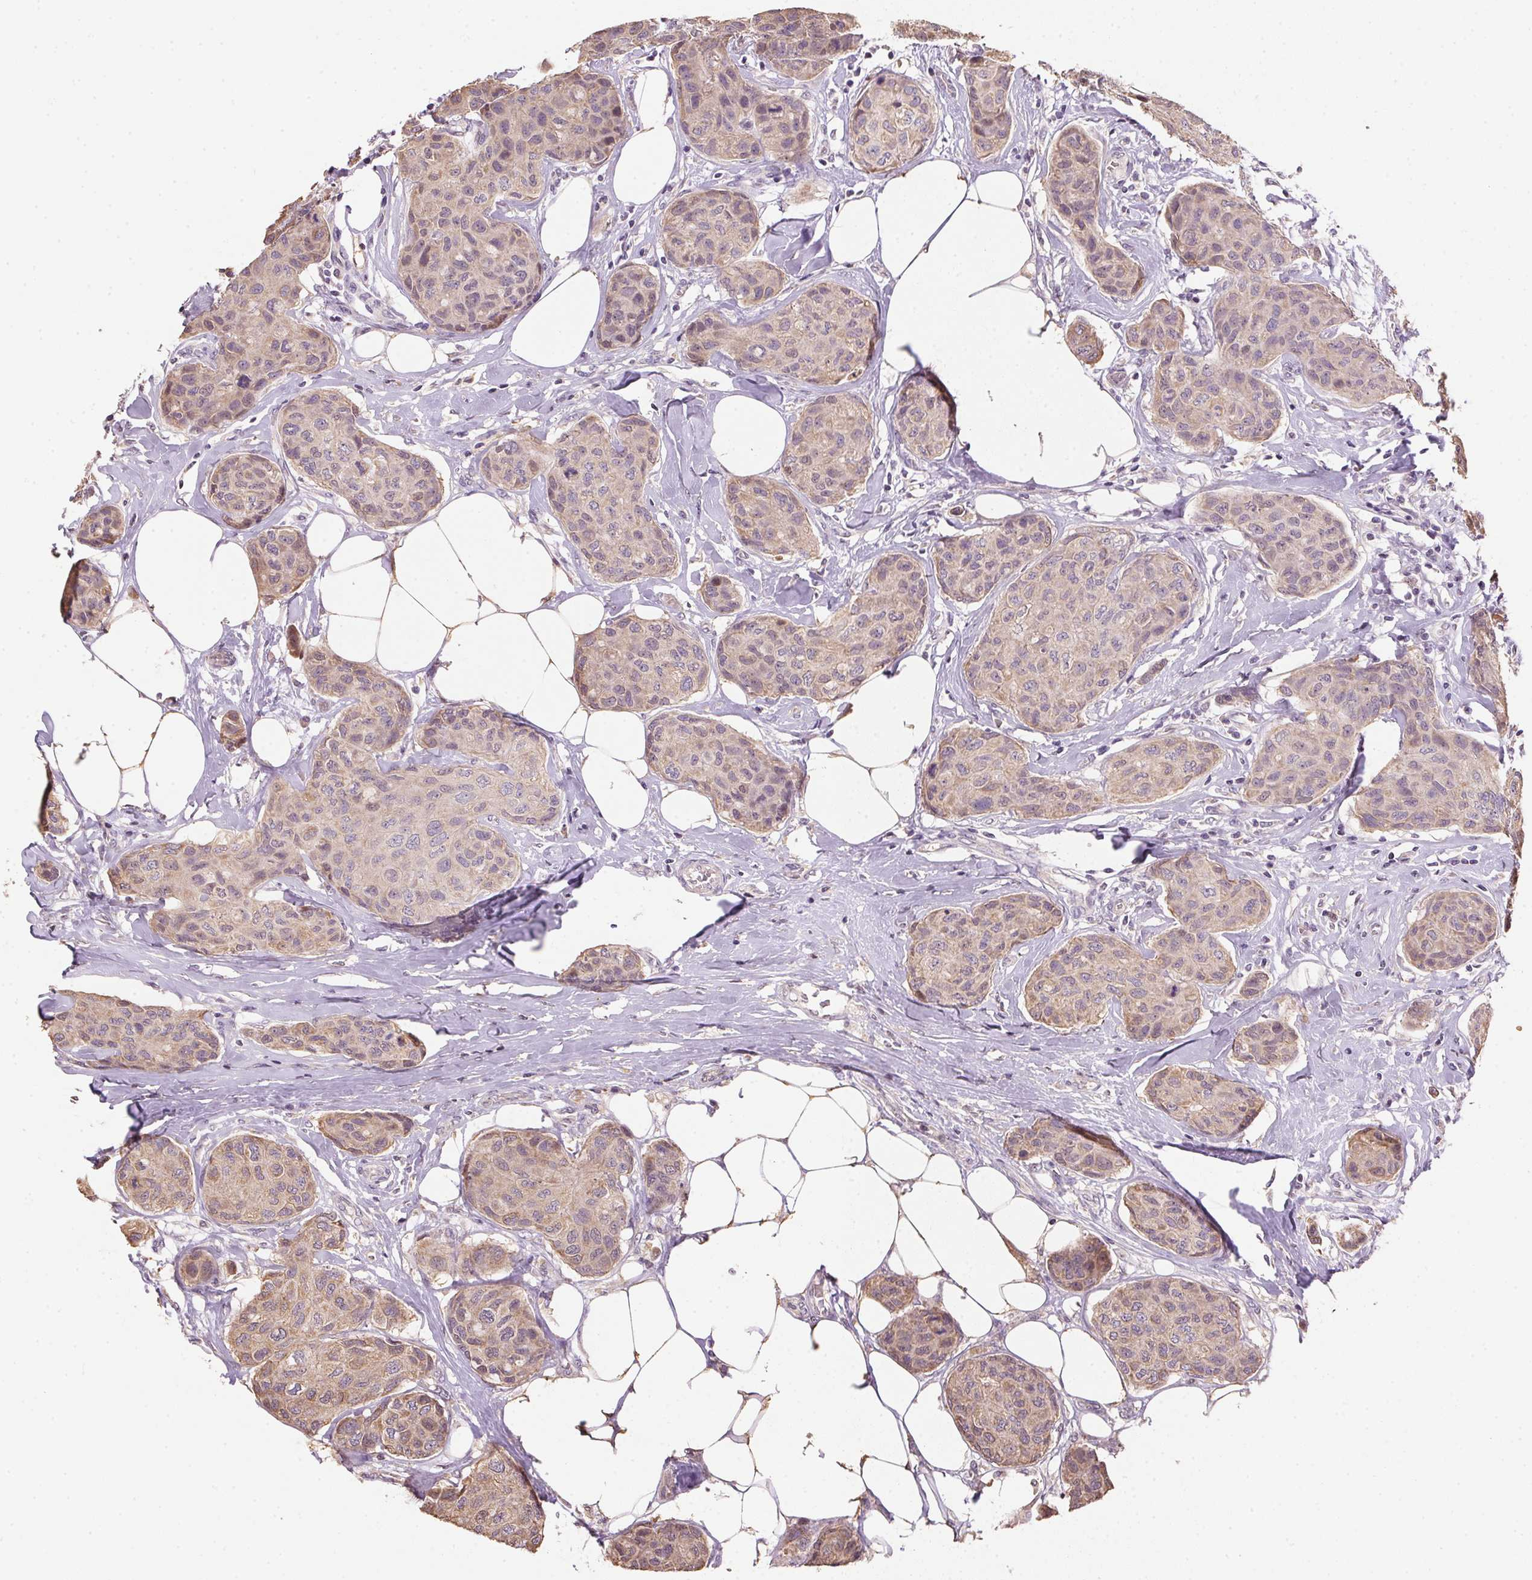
{"staining": {"intensity": "weak", "quantity": "25%-75%", "location": "cytoplasmic/membranous"}, "tissue": "breast cancer", "cell_type": "Tumor cells", "image_type": "cancer", "snomed": [{"axis": "morphology", "description": "Duct carcinoma"}, {"axis": "topography", "description": "Breast"}], "caption": "Tumor cells demonstrate low levels of weak cytoplasmic/membranous staining in approximately 25%-75% of cells in breast infiltrating ductal carcinoma.", "gene": "ALDH8A1", "patient": {"sex": "female", "age": 80}}